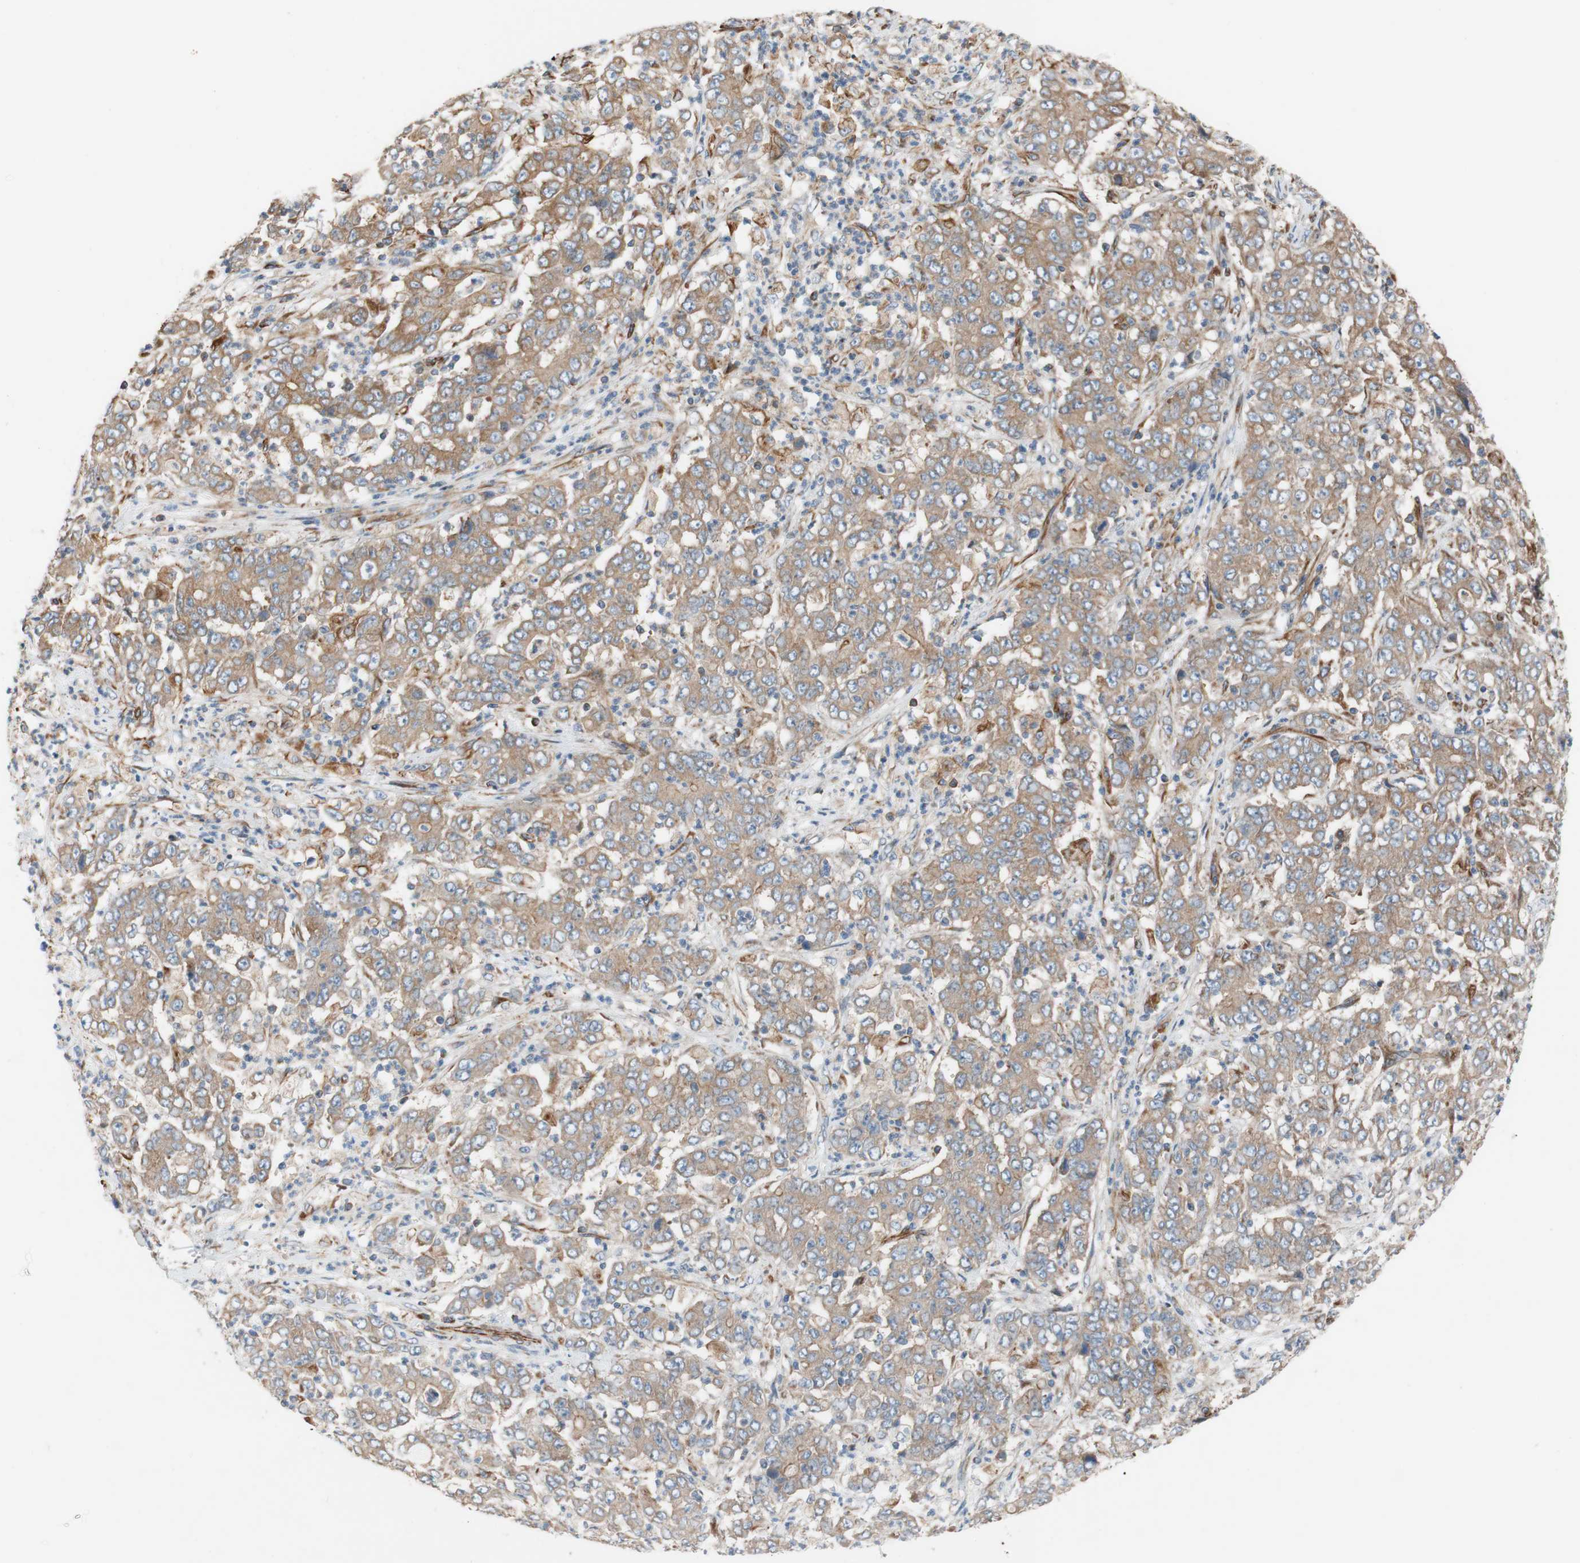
{"staining": {"intensity": "moderate", "quantity": ">75%", "location": "cytoplasmic/membranous"}, "tissue": "stomach cancer", "cell_type": "Tumor cells", "image_type": "cancer", "snomed": [{"axis": "morphology", "description": "Adenocarcinoma, NOS"}, {"axis": "topography", "description": "Stomach, lower"}], "caption": "DAB immunohistochemical staining of stomach adenocarcinoma displays moderate cytoplasmic/membranous protein staining in about >75% of tumor cells.", "gene": "C1orf43", "patient": {"sex": "female", "age": 71}}